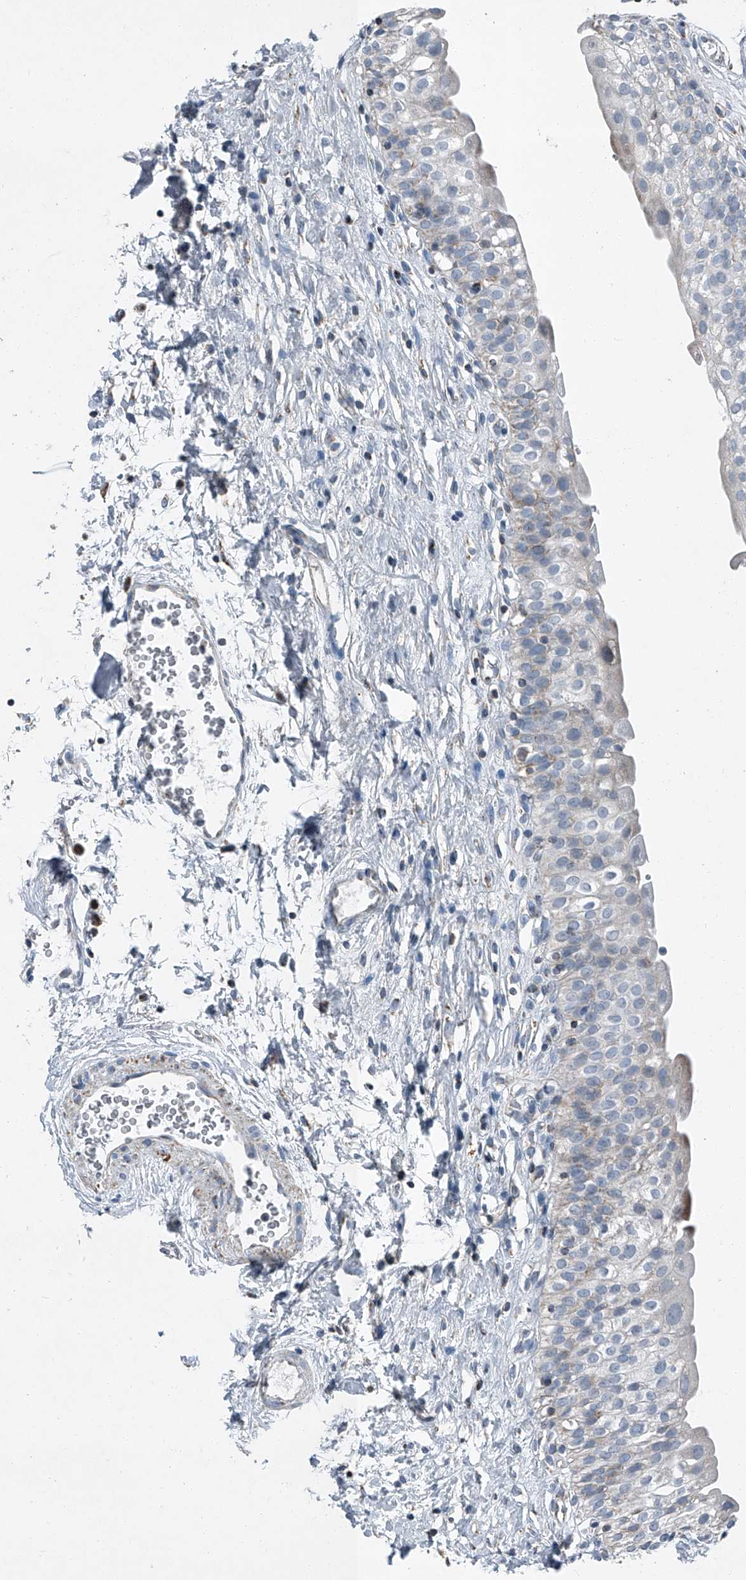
{"staining": {"intensity": "weak", "quantity": "25%-75%", "location": "cytoplasmic/membranous"}, "tissue": "urinary bladder", "cell_type": "Urothelial cells", "image_type": "normal", "snomed": [{"axis": "morphology", "description": "Normal tissue, NOS"}, {"axis": "topography", "description": "Urinary bladder"}], "caption": "This is a histology image of immunohistochemistry staining of unremarkable urinary bladder, which shows weak positivity in the cytoplasmic/membranous of urothelial cells.", "gene": "CHRNA7", "patient": {"sex": "male", "age": 51}}